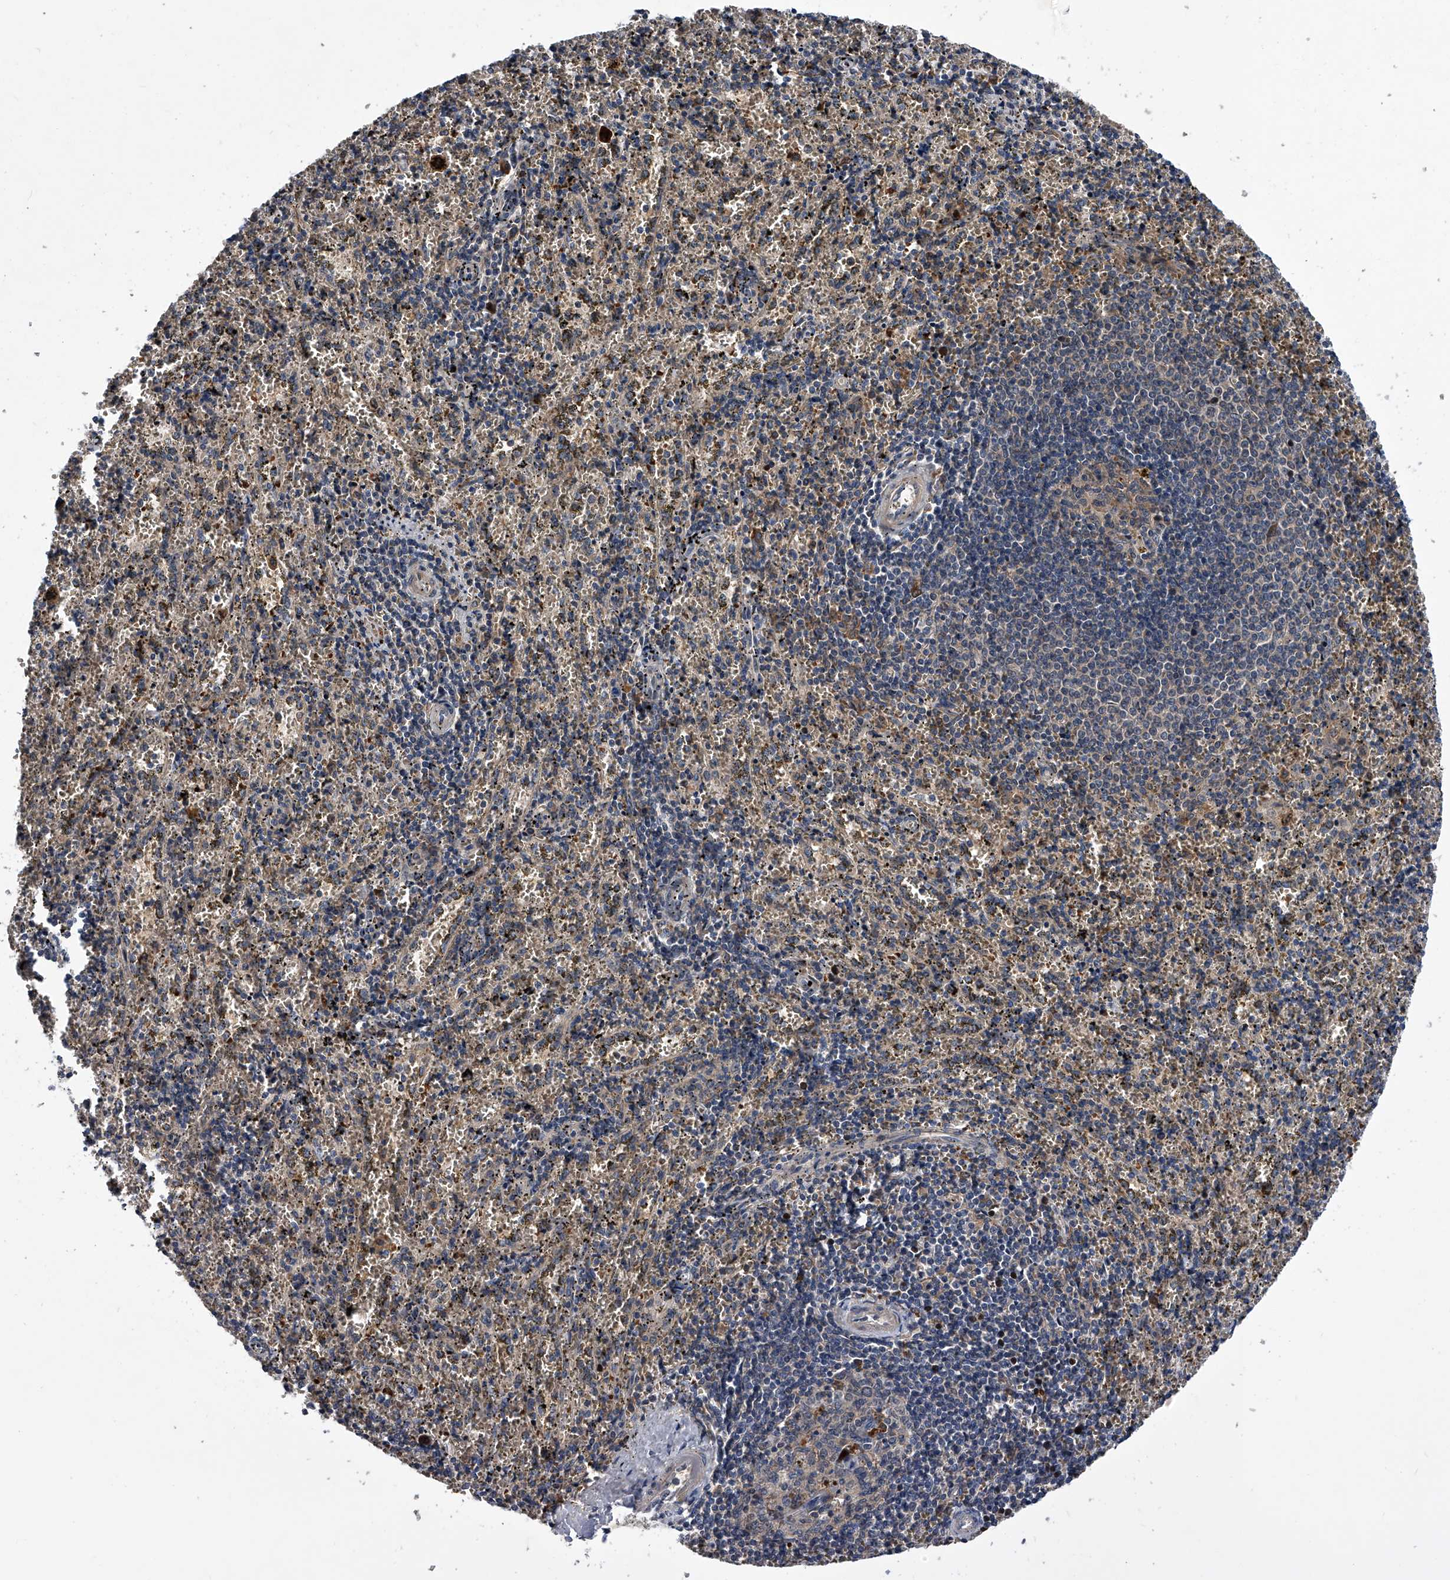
{"staining": {"intensity": "negative", "quantity": "none", "location": "none"}, "tissue": "spleen", "cell_type": "Cells in red pulp", "image_type": "normal", "snomed": [{"axis": "morphology", "description": "Normal tissue, NOS"}, {"axis": "topography", "description": "Spleen"}], "caption": "Immunohistochemical staining of normal spleen demonstrates no significant positivity in cells in red pulp.", "gene": "ZNF30", "patient": {"sex": "male", "age": 11}}